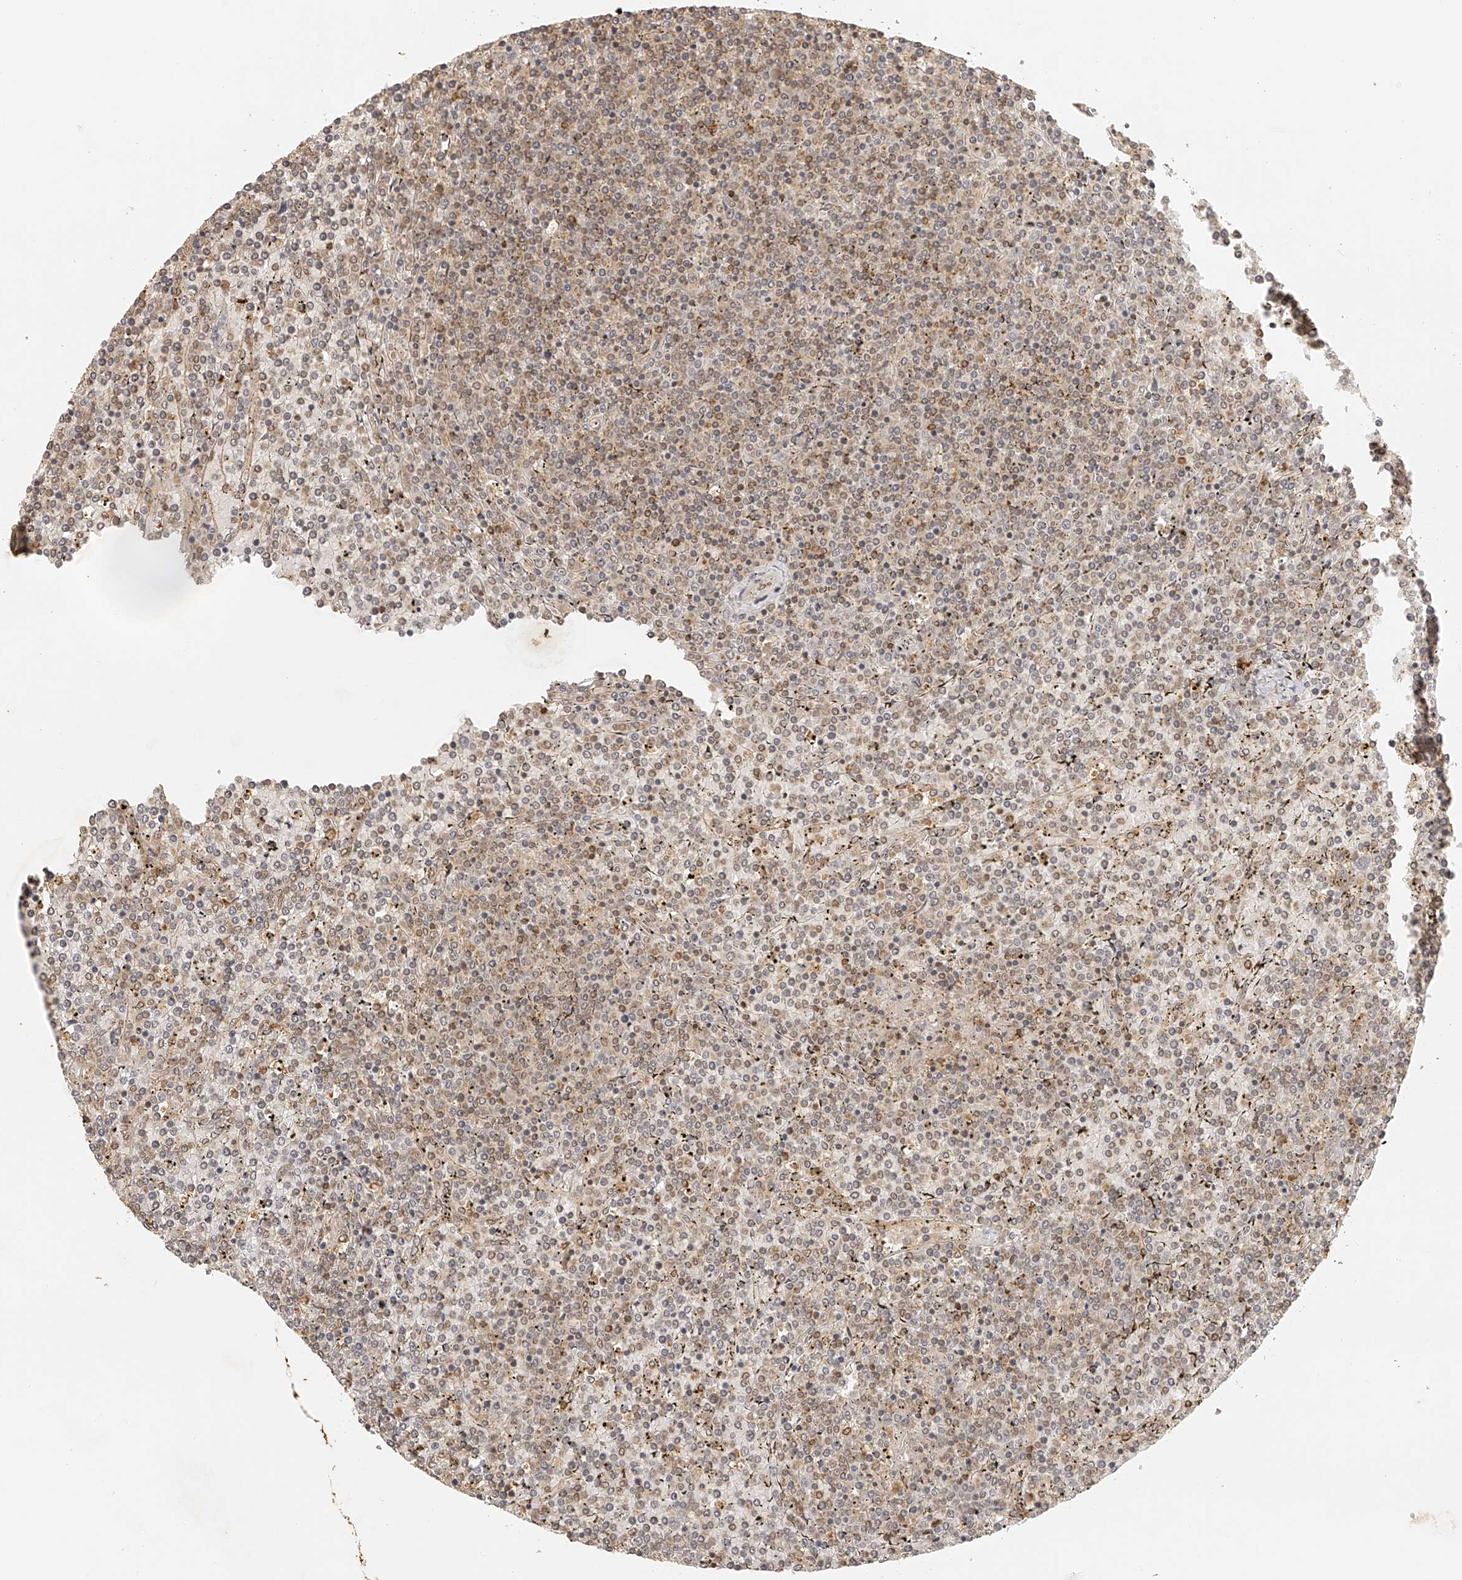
{"staining": {"intensity": "weak", "quantity": "25%-75%", "location": "nuclear"}, "tissue": "lymphoma", "cell_type": "Tumor cells", "image_type": "cancer", "snomed": [{"axis": "morphology", "description": "Malignant lymphoma, non-Hodgkin's type, Low grade"}, {"axis": "topography", "description": "Spleen"}], "caption": "Immunohistochemistry (IHC) staining of lymphoma, which shows low levels of weak nuclear positivity in approximately 25%-75% of tumor cells indicating weak nuclear protein positivity. The staining was performed using DAB (3,3'-diaminobenzidine) (brown) for protein detection and nuclei were counterstained in hematoxylin (blue).", "gene": "BCL2L11", "patient": {"sex": "female", "age": 19}}